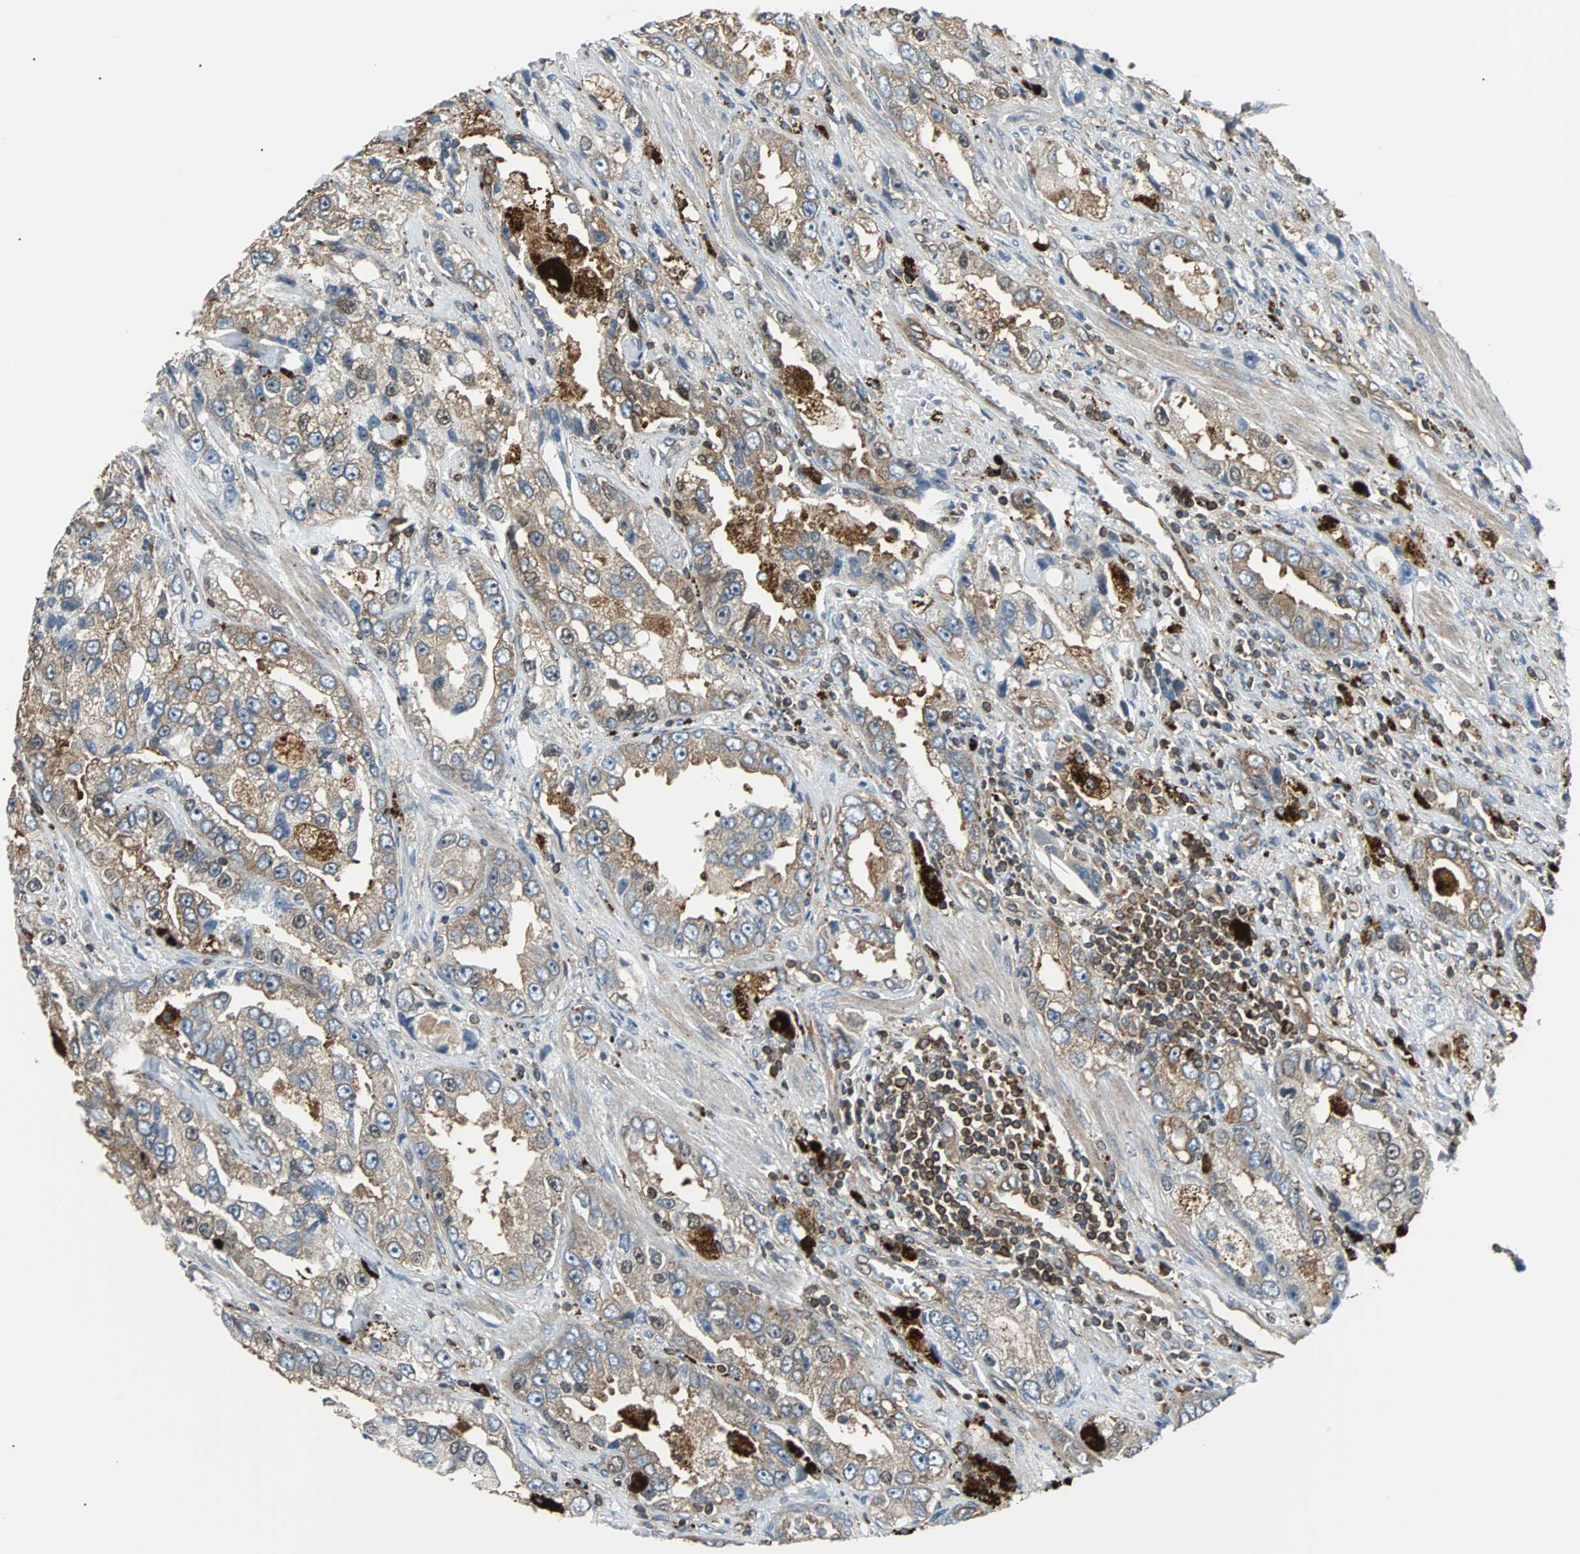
{"staining": {"intensity": "moderate", "quantity": ">75%", "location": "cytoplasmic/membranous"}, "tissue": "prostate cancer", "cell_type": "Tumor cells", "image_type": "cancer", "snomed": [{"axis": "morphology", "description": "Adenocarcinoma, High grade"}, {"axis": "topography", "description": "Prostate"}], "caption": "The immunohistochemical stain highlights moderate cytoplasmic/membranous positivity in tumor cells of prostate high-grade adenocarcinoma tissue.", "gene": "RELA", "patient": {"sex": "male", "age": 63}}